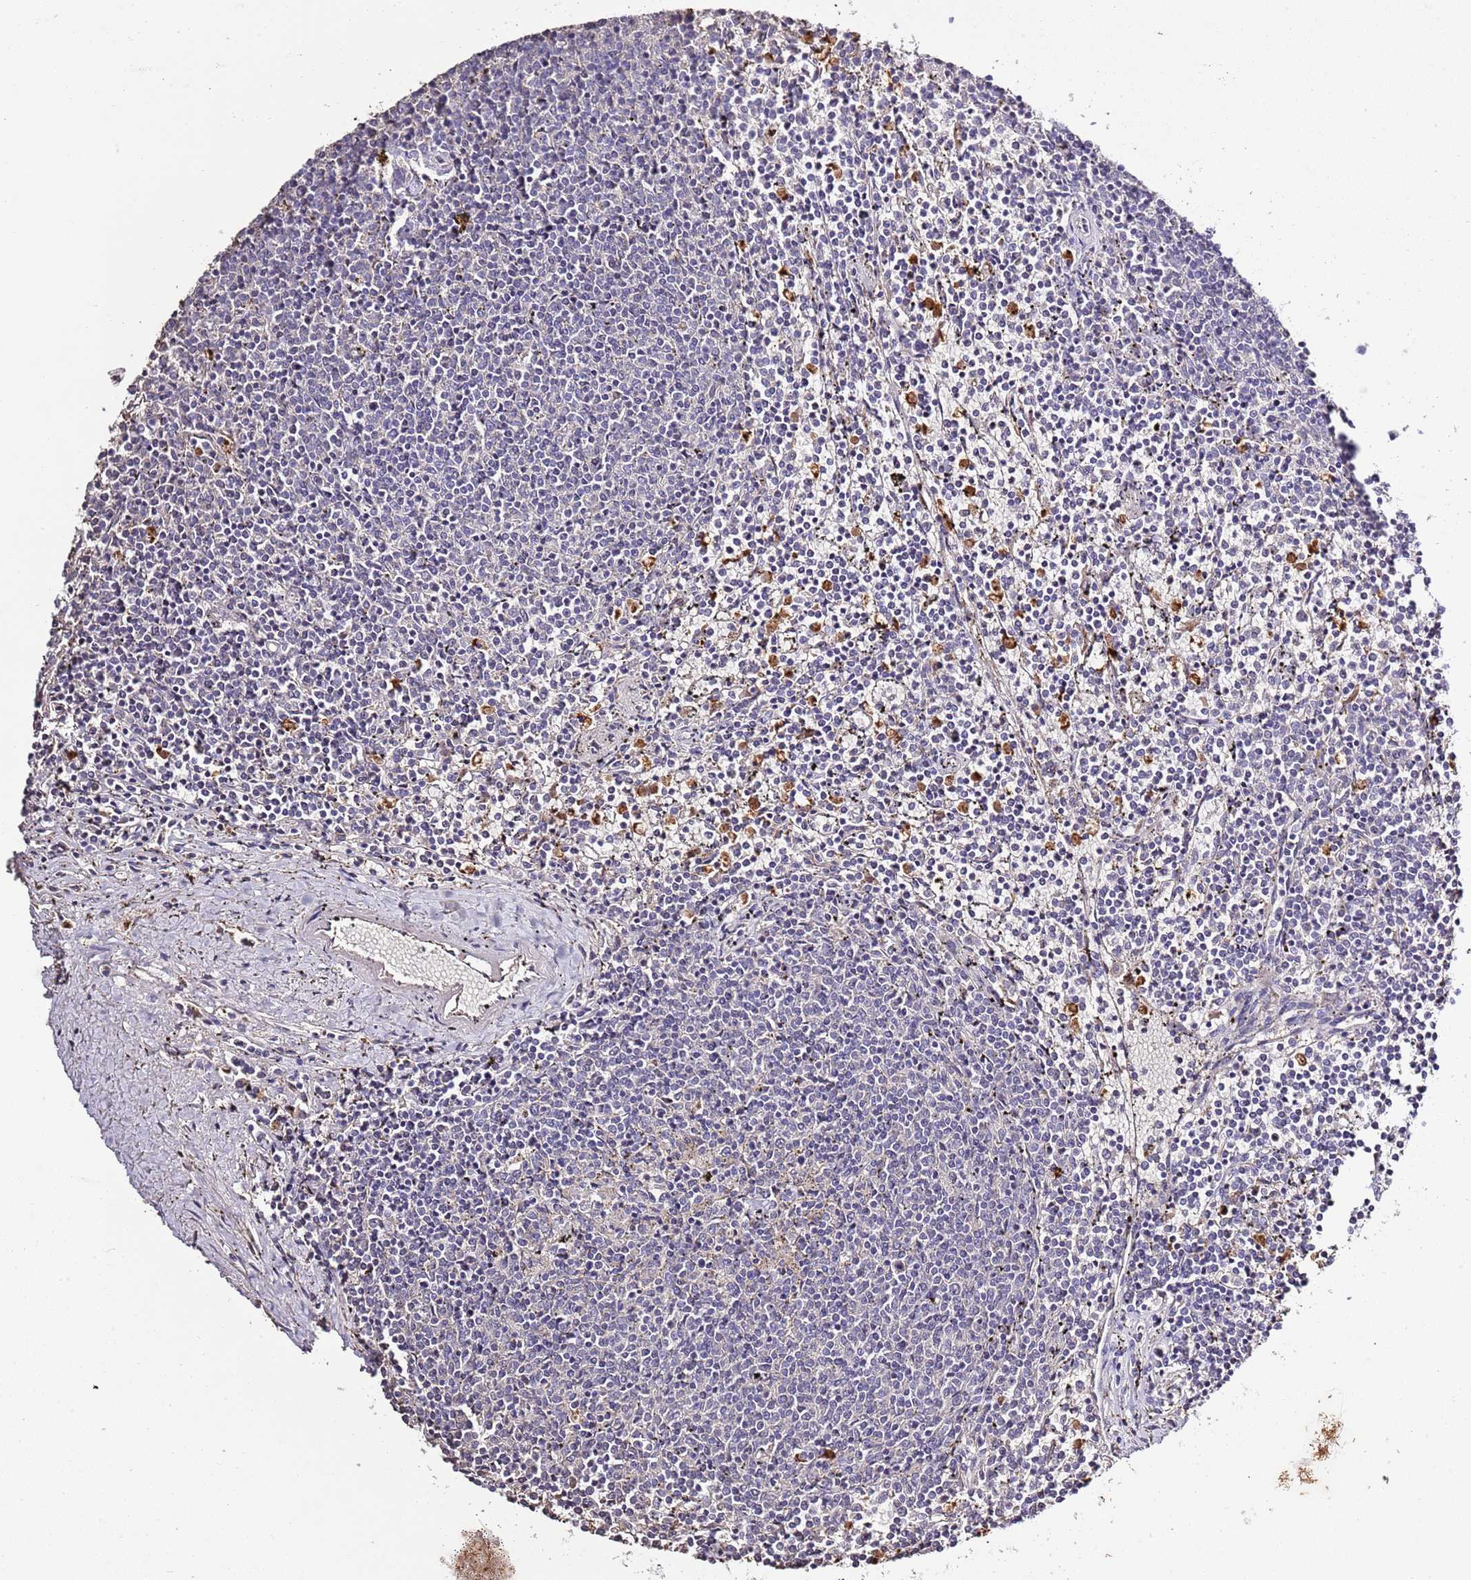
{"staining": {"intensity": "negative", "quantity": "none", "location": "none"}, "tissue": "lymphoma", "cell_type": "Tumor cells", "image_type": "cancer", "snomed": [{"axis": "morphology", "description": "Malignant lymphoma, non-Hodgkin's type, Low grade"}, {"axis": "topography", "description": "Spleen"}], "caption": "Immunohistochemistry photomicrograph of neoplastic tissue: human low-grade malignant lymphoma, non-Hodgkin's type stained with DAB (3,3'-diaminobenzidine) shows no significant protein expression in tumor cells.", "gene": "P2RY13", "patient": {"sex": "female", "age": 50}}